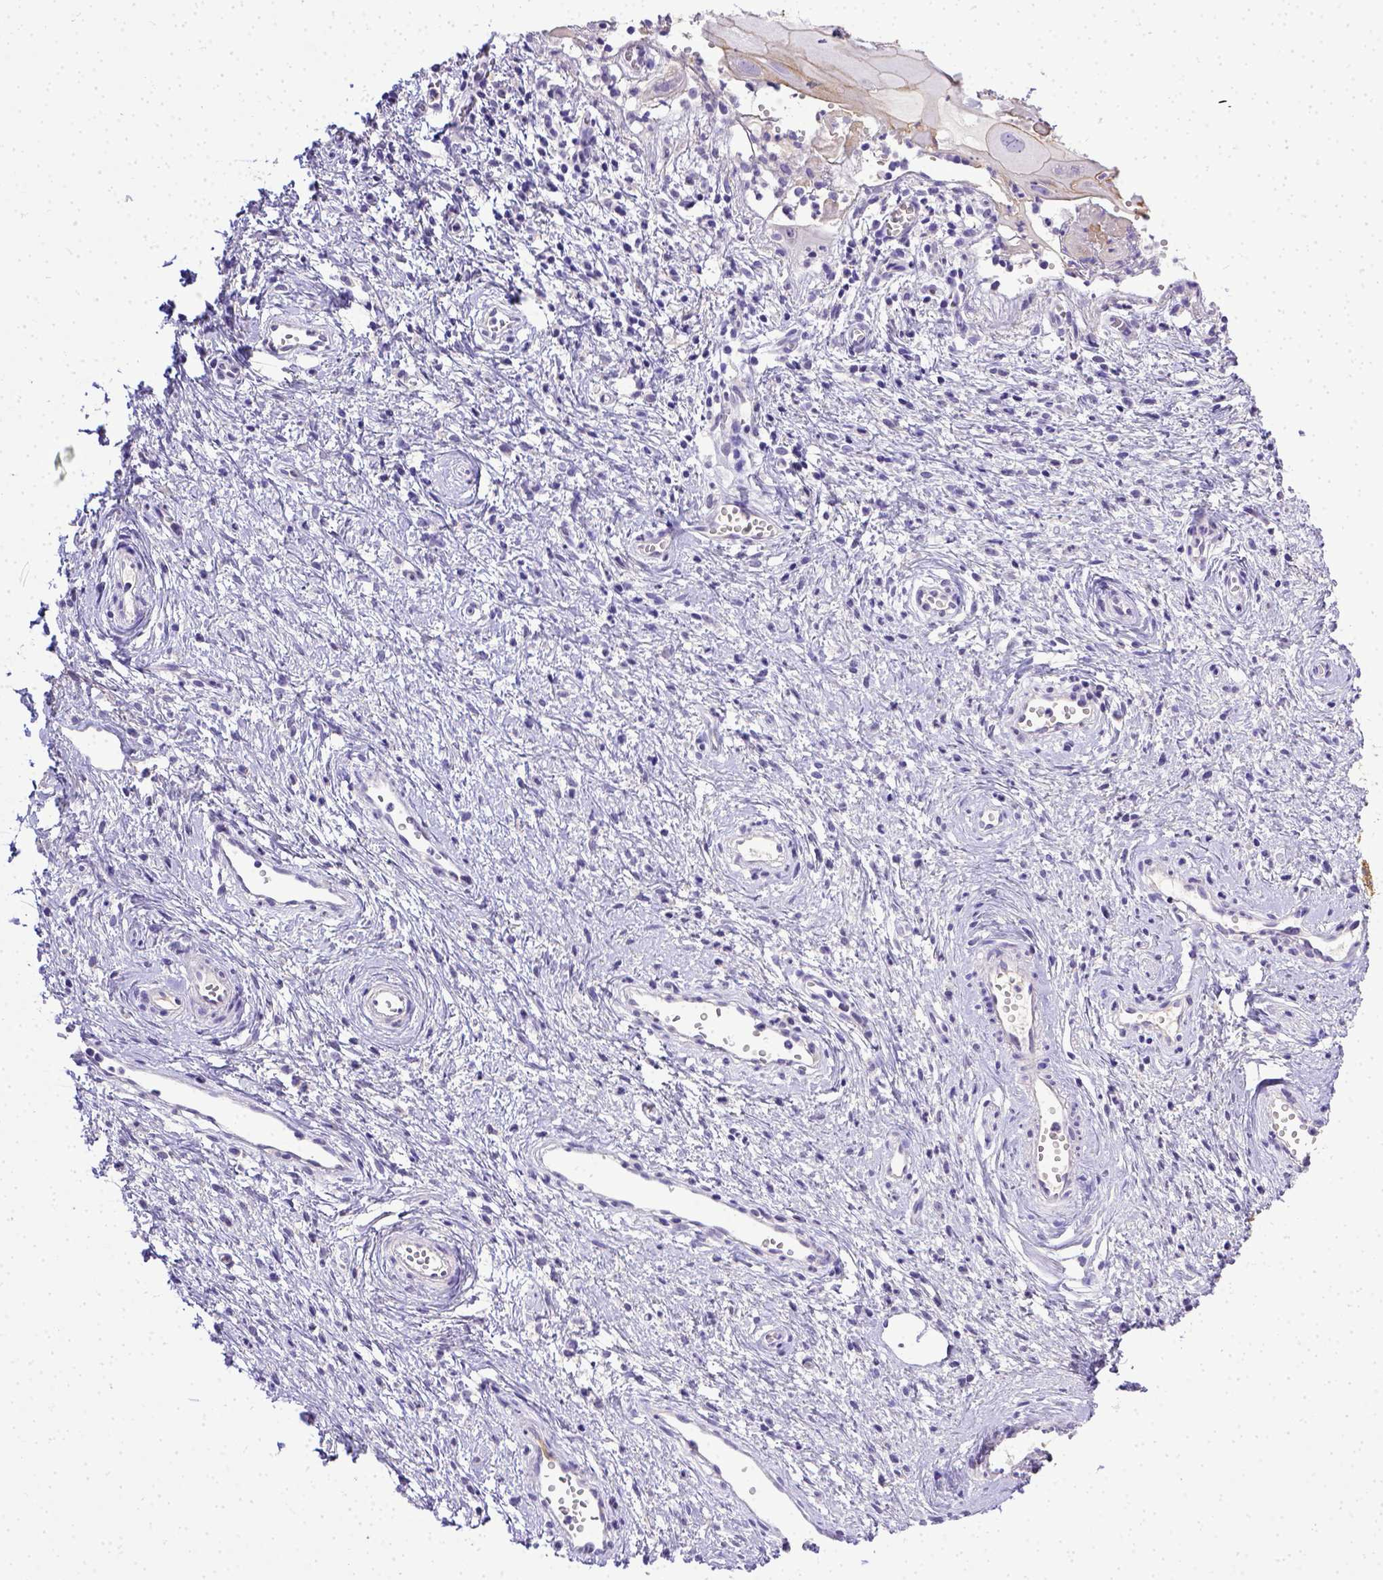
{"staining": {"intensity": "moderate", "quantity": ">75%", "location": "cytoplasmic/membranous"}, "tissue": "cervical cancer", "cell_type": "Tumor cells", "image_type": "cancer", "snomed": [{"axis": "morphology", "description": "Squamous cell carcinoma, NOS"}, {"axis": "topography", "description": "Cervix"}], "caption": "Cervical cancer (squamous cell carcinoma) was stained to show a protein in brown. There is medium levels of moderate cytoplasmic/membranous positivity in approximately >75% of tumor cells. The staining was performed using DAB to visualize the protein expression in brown, while the nuclei were stained in blue with hematoxylin (Magnification: 20x).", "gene": "BTN1A1", "patient": {"sex": "female", "age": 30}}